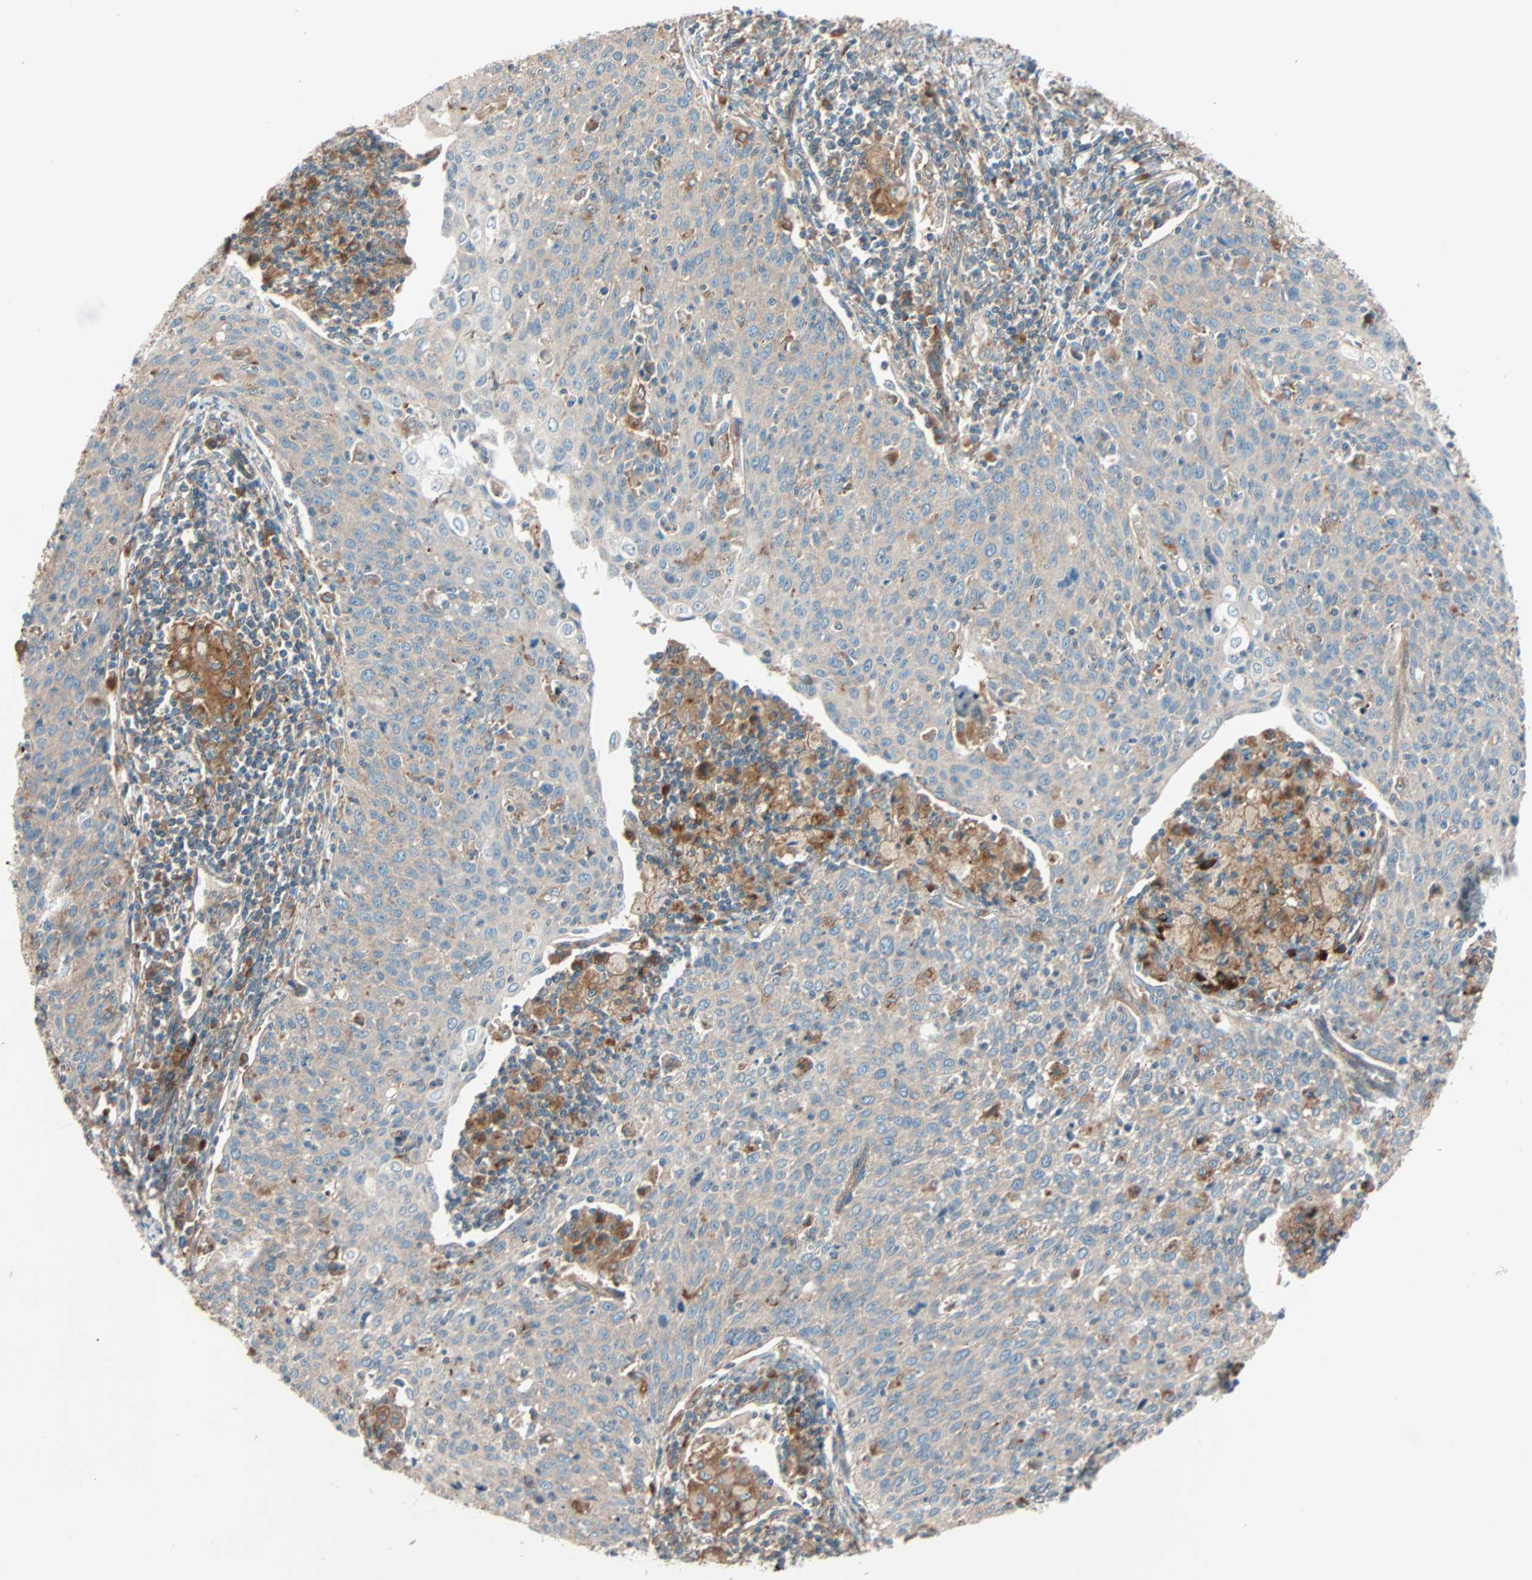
{"staining": {"intensity": "weak", "quantity": ">75%", "location": "cytoplasmic/membranous"}, "tissue": "cervical cancer", "cell_type": "Tumor cells", "image_type": "cancer", "snomed": [{"axis": "morphology", "description": "Squamous cell carcinoma, NOS"}, {"axis": "topography", "description": "Cervix"}], "caption": "Immunohistochemistry (DAB (3,3'-diaminobenzidine)) staining of cervical cancer (squamous cell carcinoma) shows weak cytoplasmic/membranous protein positivity in about >75% of tumor cells.", "gene": "PHYH", "patient": {"sex": "female", "age": 38}}